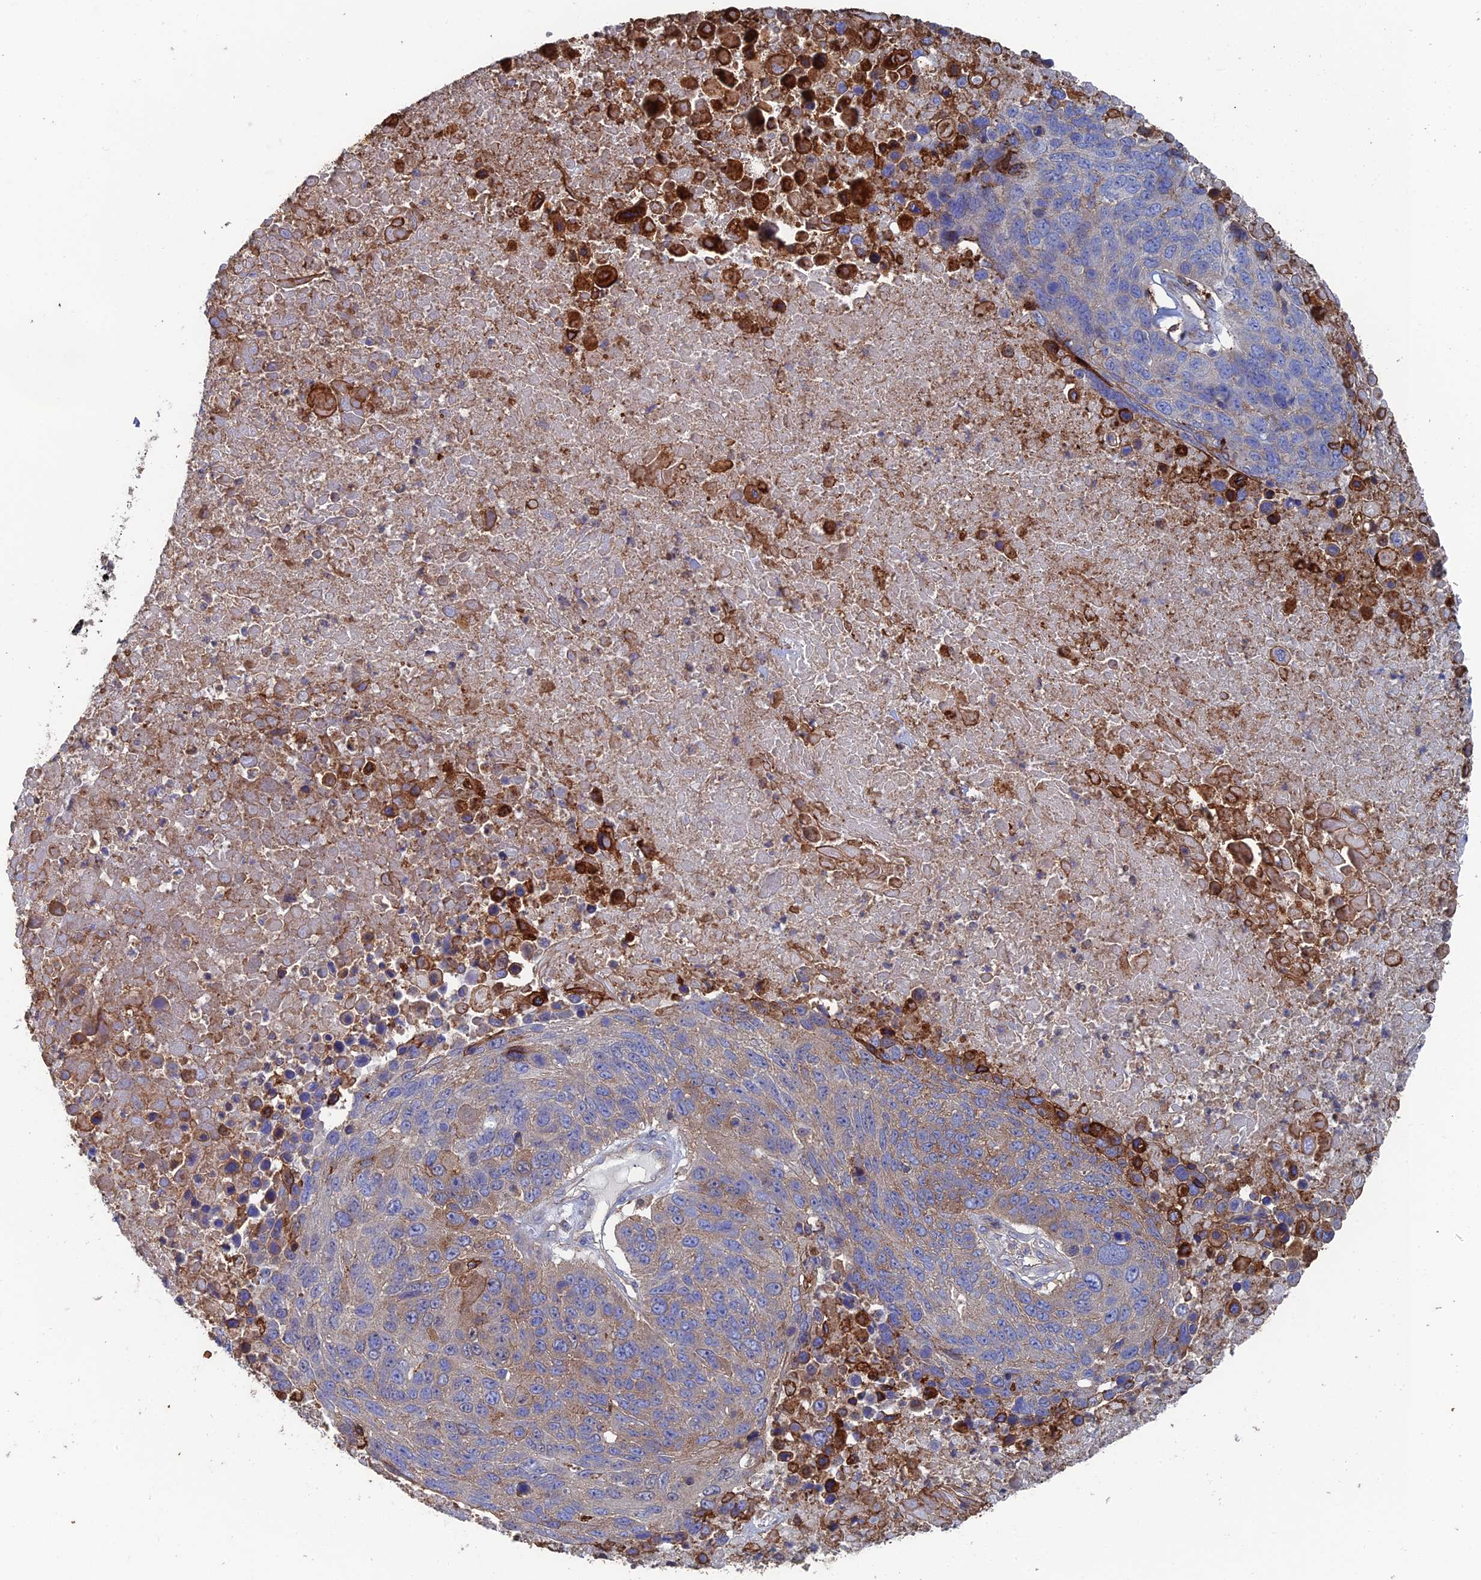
{"staining": {"intensity": "weak", "quantity": "25%-75%", "location": "cytoplasmic/membranous"}, "tissue": "lung cancer", "cell_type": "Tumor cells", "image_type": "cancer", "snomed": [{"axis": "morphology", "description": "Normal tissue, NOS"}, {"axis": "morphology", "description": "Squamous cell carcinoma, NOS"}, {"axis": "topography", "description": "Lymph node"}, {"axis": "topography", "description": "Lung"}], "caption": "Weak cytoplasmic/membranous expression is present in approximately 25%-75% of tumor cells in lung squamous cell carcinoma. (DAB (3,3'-diaminobenzidine) IHC with brightfield microscopy, high magnification).", "gene": "SNX11", "patient": {"sex": "male", "age": 66}}